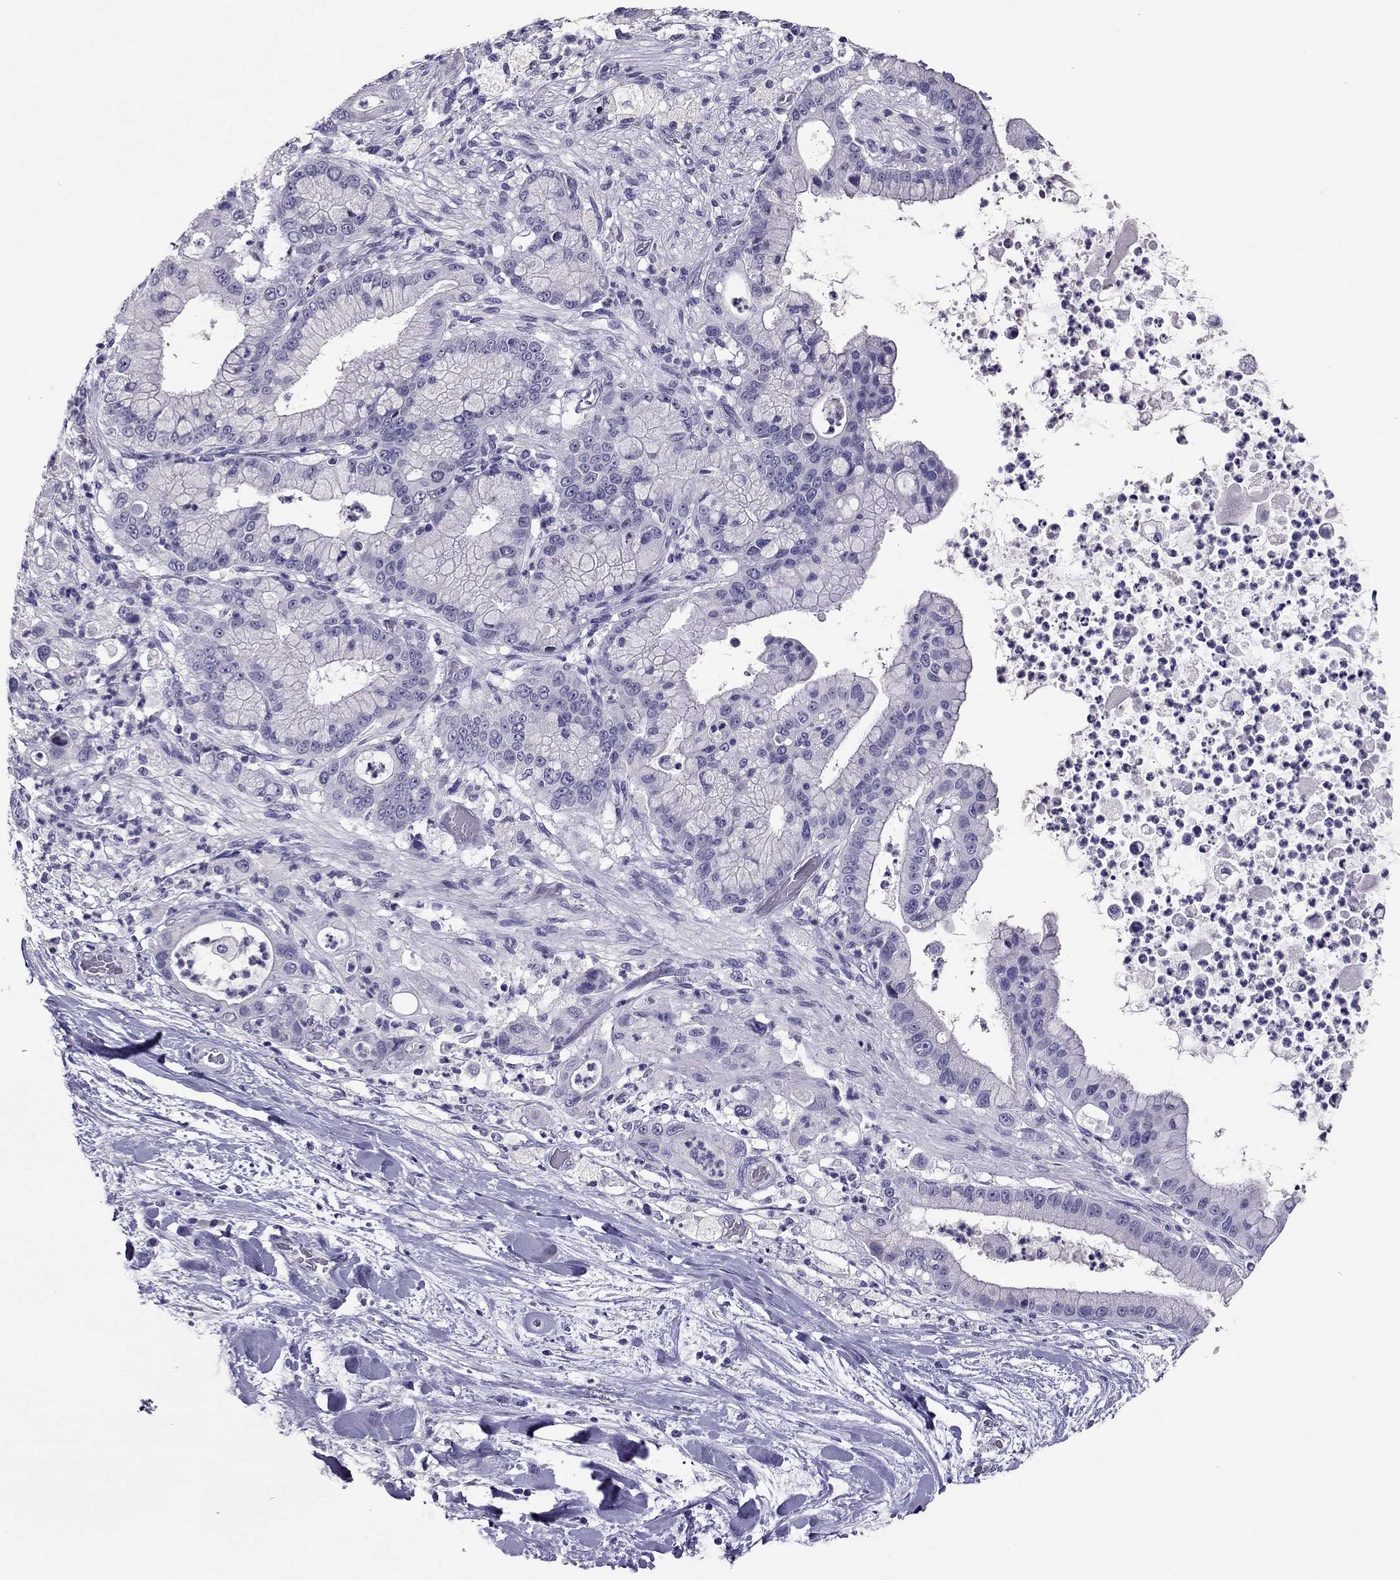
{"staining": {"intensity": "negative", "quantity": "none", "location": "none"}, "tissue": "liver cancer", "cell_type": "Tumor cells", "image_type": "cancer", "snomed": [{"axis": "morphology", "description": "Cholangiocarcinoma"}, {"axis": "topography", "description": "Liver"}], "caption": "Immunohistochemistry histopathology image of human liver cancer (cholangiocarcinoma) stained for a protein (brown), which demonstrates no expression in tumor cells.", "gene": "RHO", "patient": {"sex": "female", "age": 54}}